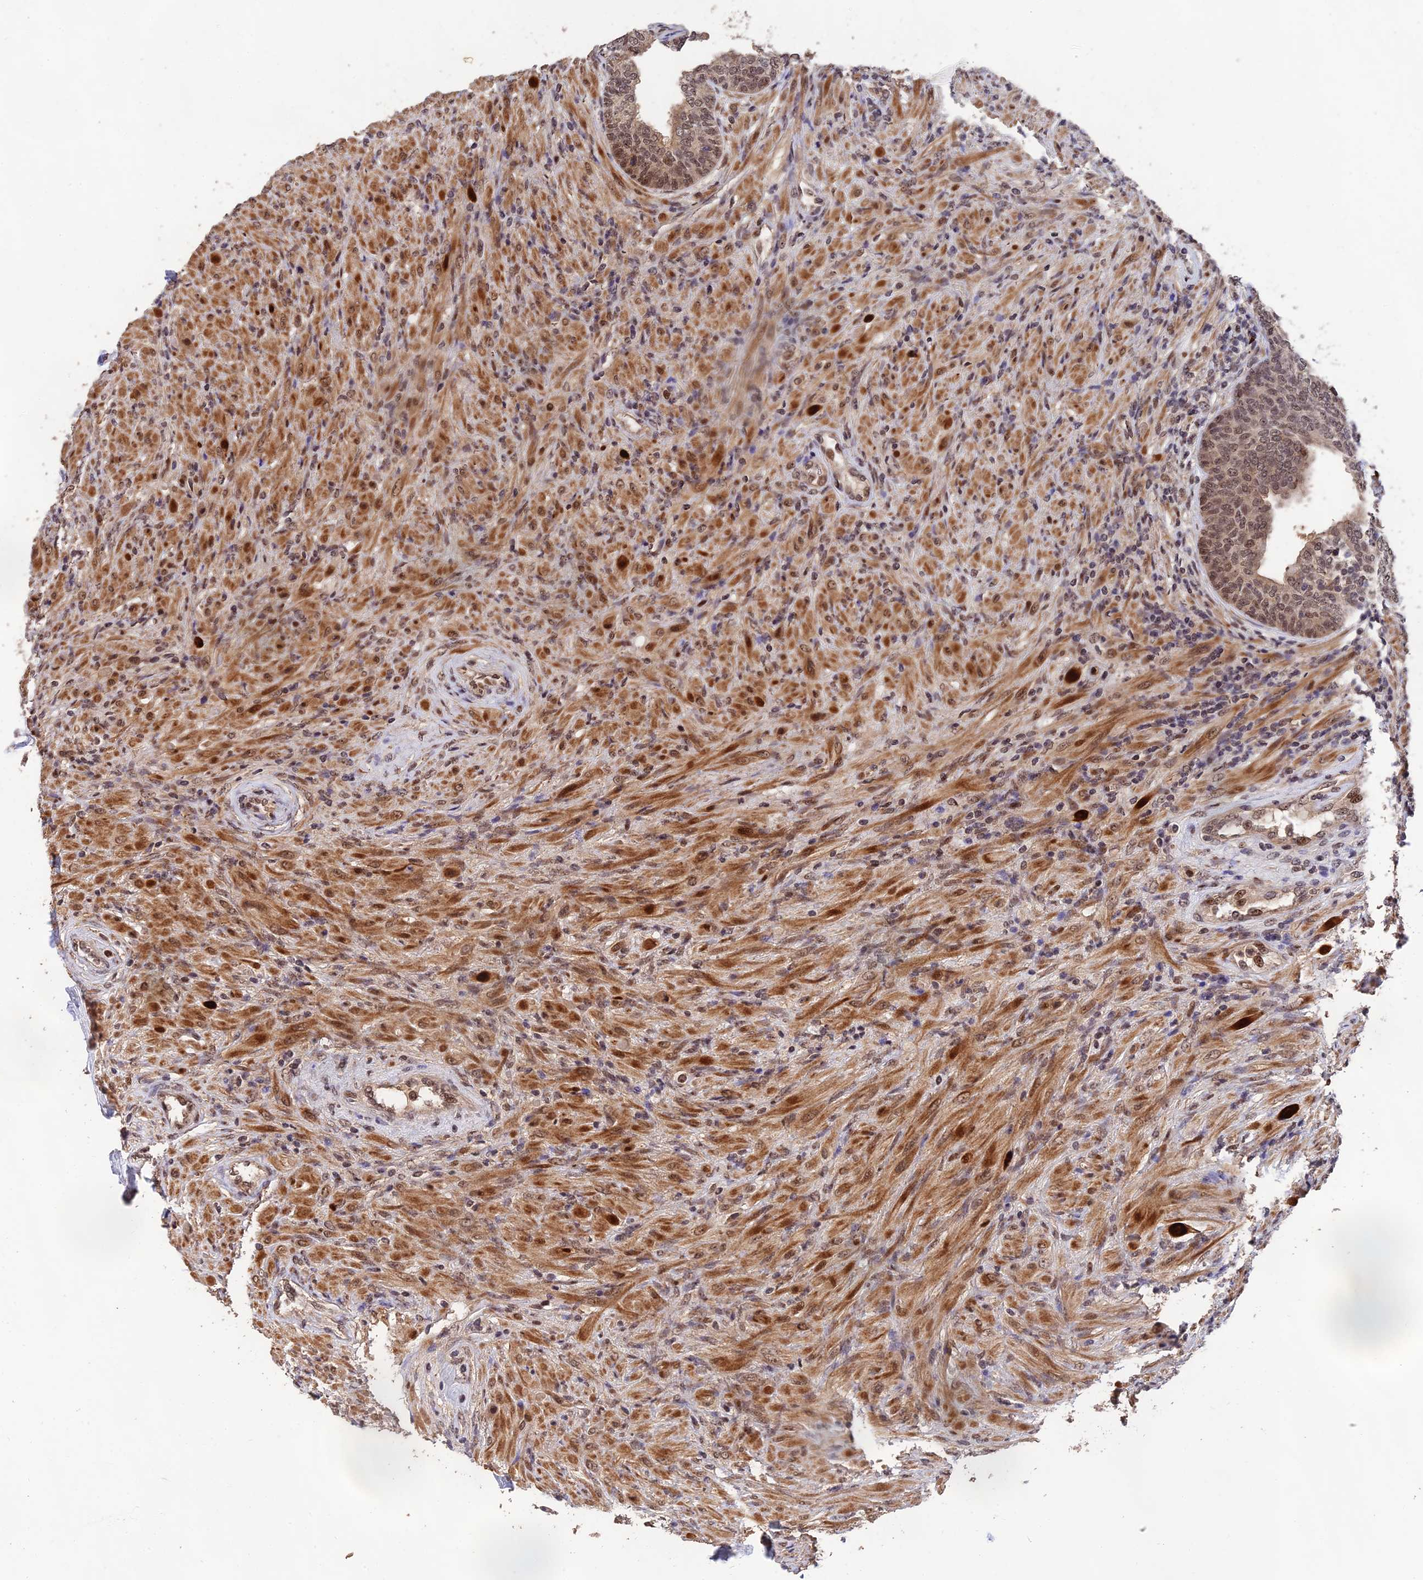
{"staining": {"intensity": "moderate", "quantity": ">75%", "location": "cytoplasmic/membranous,nuclear"}, "tissue": "prostate", "cell_type": "Glandular cells", "image_type": "normal", "snomed": [{"axis": "morphology", "description": "Normal tissue, NOS"}, {"axis": "topography", "description": "Prostate"}], "caption": "A medium amount of moderate cytoplasmic/membranous,nuclear expression is identified in approximately >75% of glandular cells in normal prostate.", "gene": "OSBPL1A", "patient": {"sex": "male", "age": 76}}